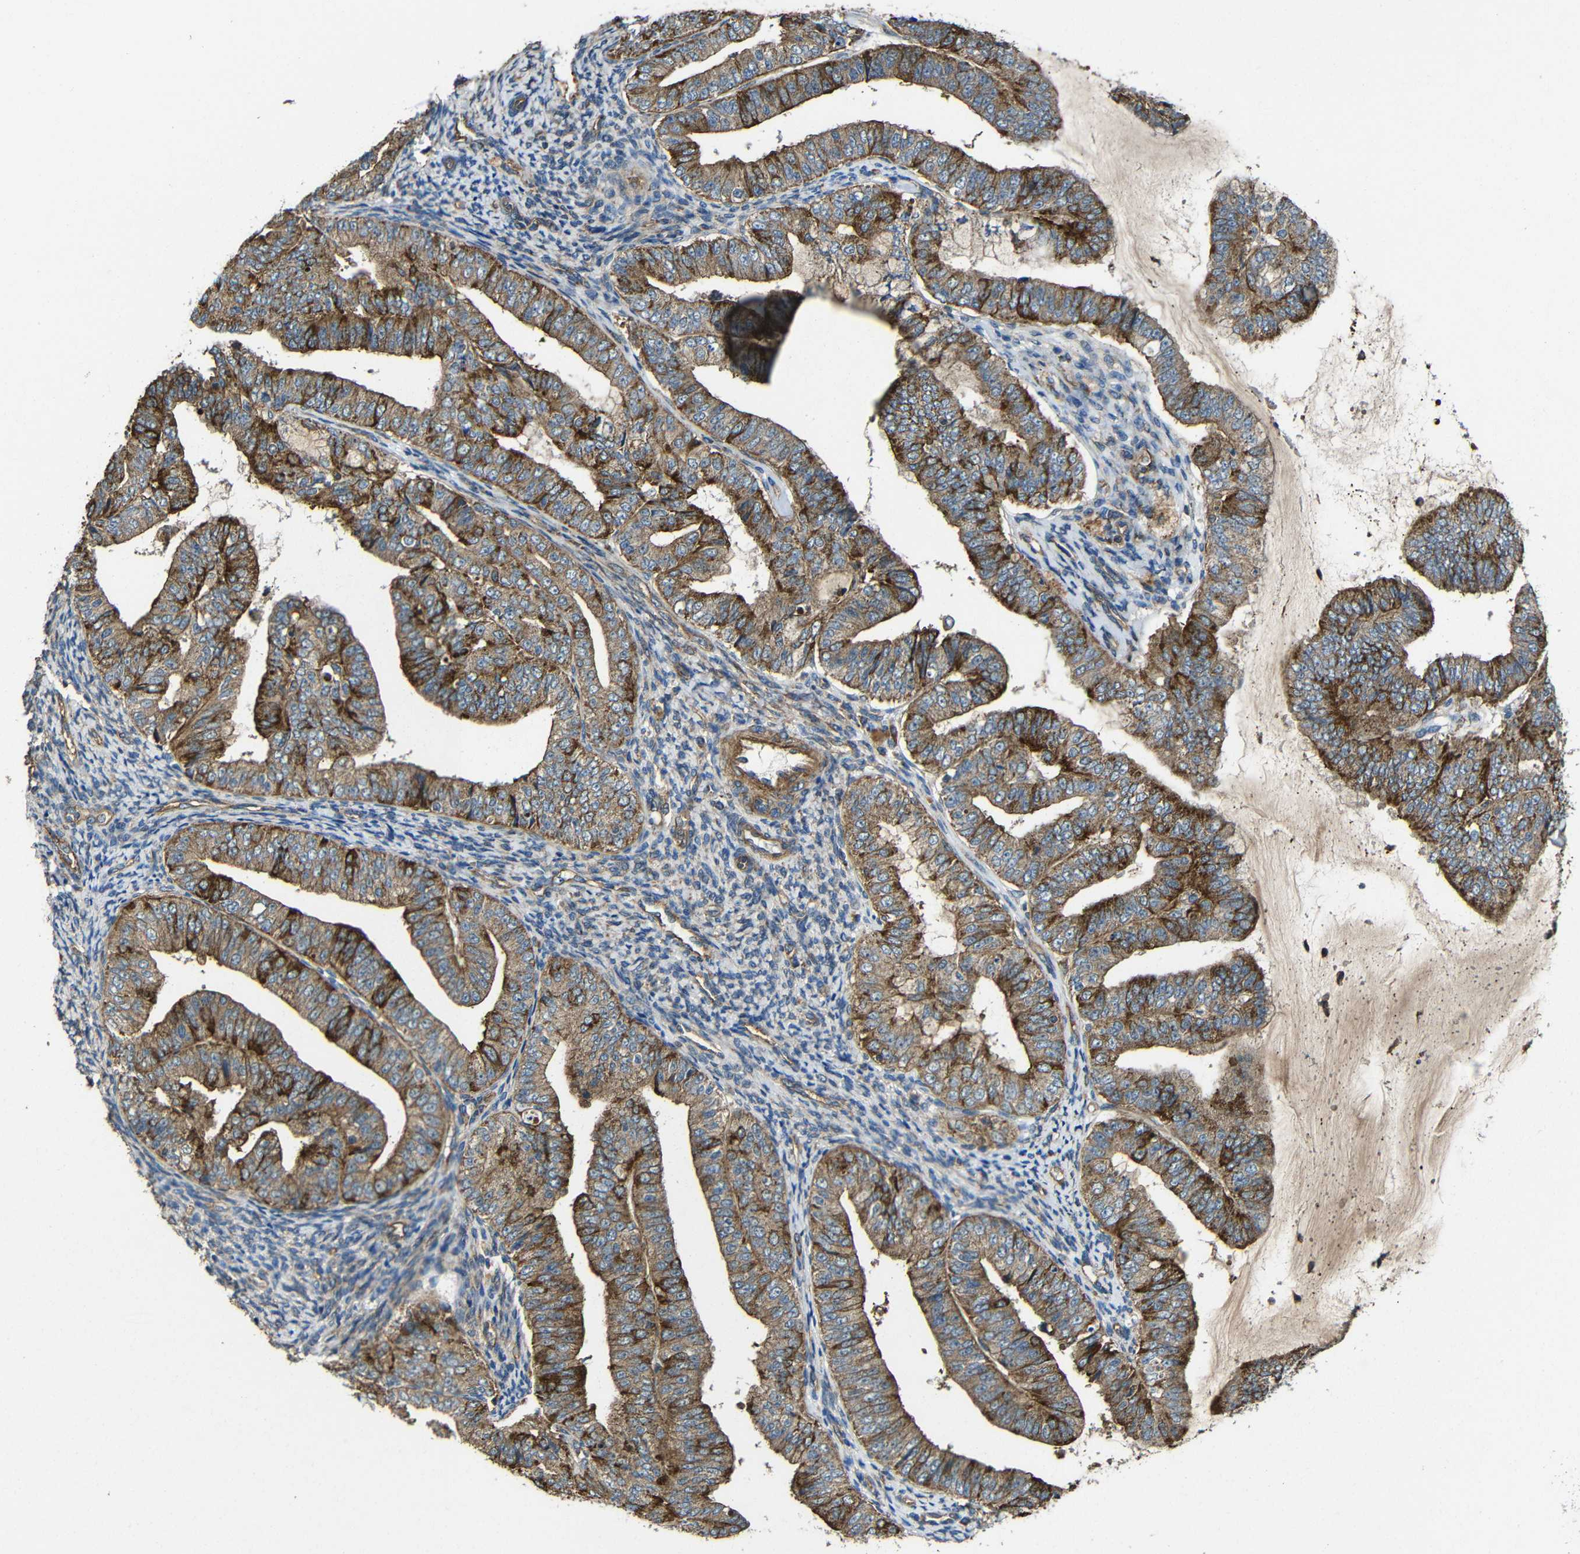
{"staining": {"intensity": "strong", "quantity": "25%-75%", "location": "cytoplasmic/membranous"}, "tissue": "endometrial cancer", "cell_type": "Tumor cells", "image_type": "cancer", "snomed": [{"axis": "morphology", "description": "Adenocarcinoma, NOS"}, {"axis": "topography", "description": "Endometrium"}], "caption": "DAB (3,3'-diaminobenzidine) immunohistochemical staining of endometrial cancer displays strong cytoplasmic/membranous protein positivity in about 25%-75% of tumor cells. Using DAB (3,3'-diaminobenzidine) (brown) and hematoxylin (blue) stains, captured at high magnification using brightfield microscopy.", "gene": "PTCH1", "patient": {"sex": "female", "age": 63}}